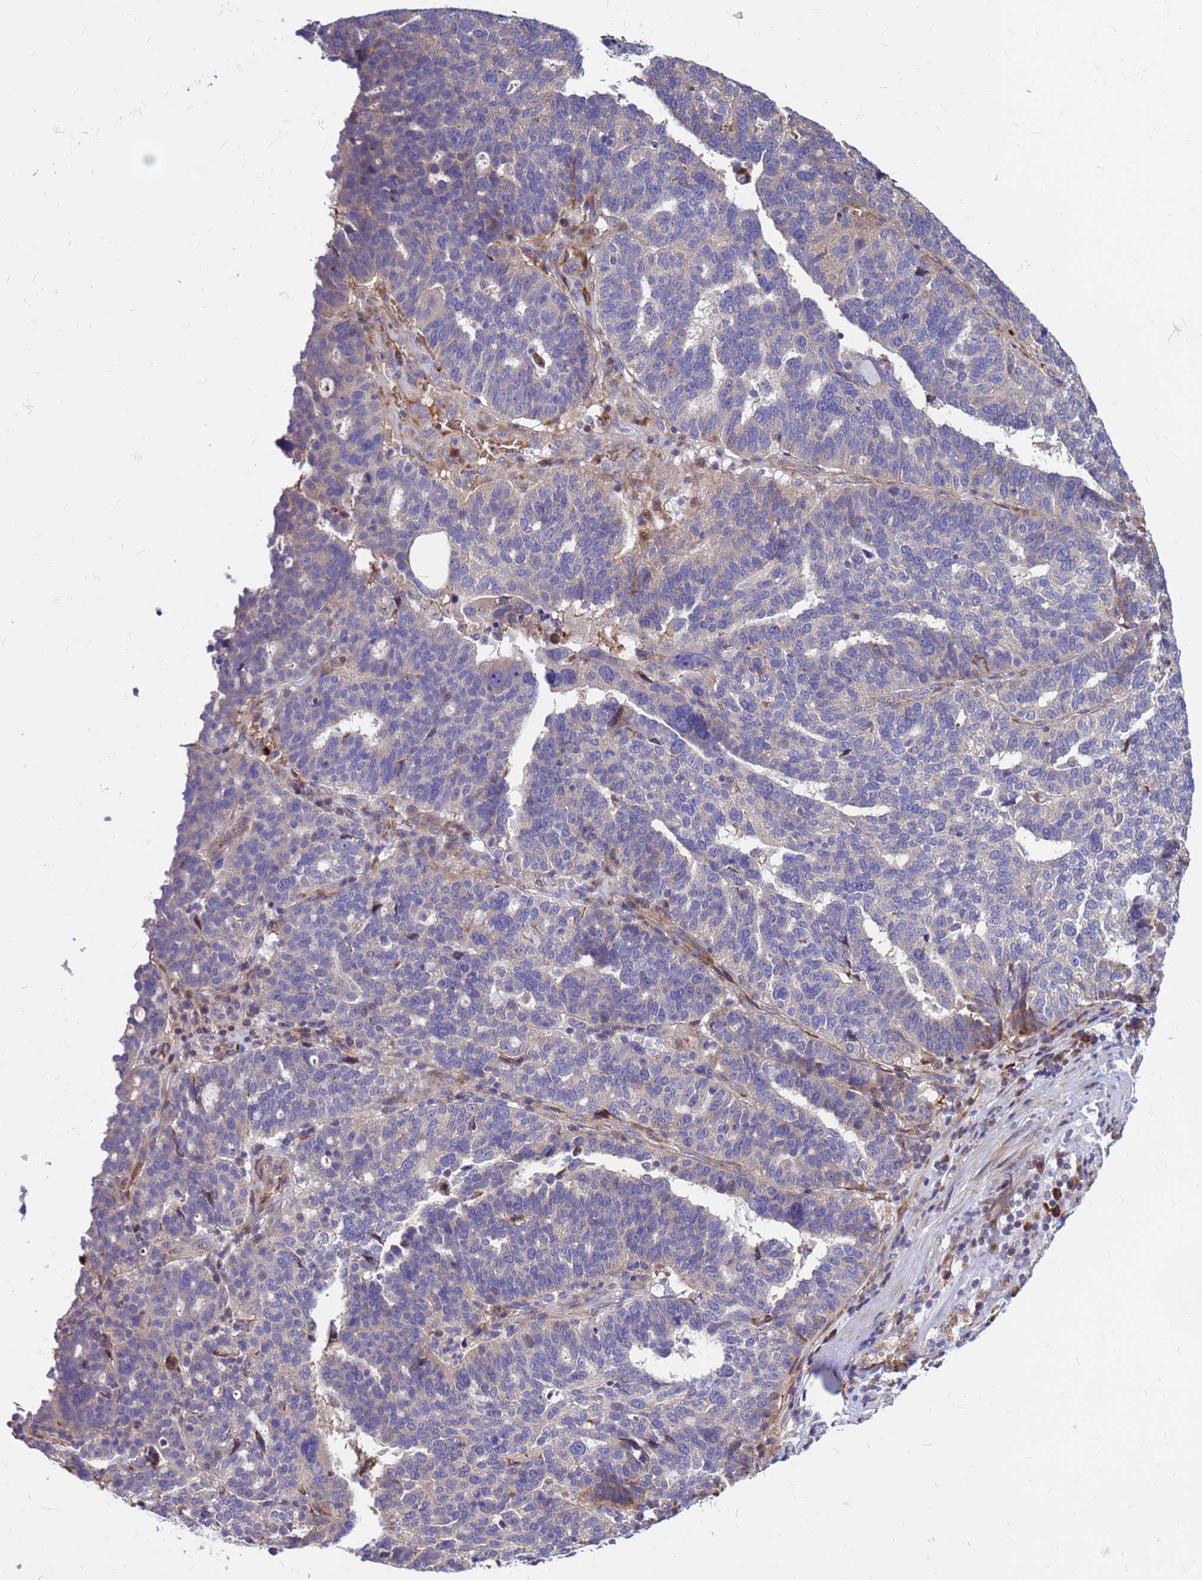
{"staining": {"intensity": "moderate", "quantity": "<25%", "location": "cytoplasmic/membranous"}, "tissue": "ovarian cancer", "cell_type": "Tumor cells", "image_type": "cancer", "snomed": [{"axis": "morphology", "description": "Cystadenocarcinoma, serous, NOS"}, {"axis": "topography", "description": "Ovary"}], "caption": "Immunohistochemical staining of ovarian cancer (serous cystadenocarcinoma) reveals low levels of moderate cytoplasmic/membranous protein expression in about <25% of tumor cells.", "gene": "ZNF669", "patient": {"sex": "female", "age": 59}}